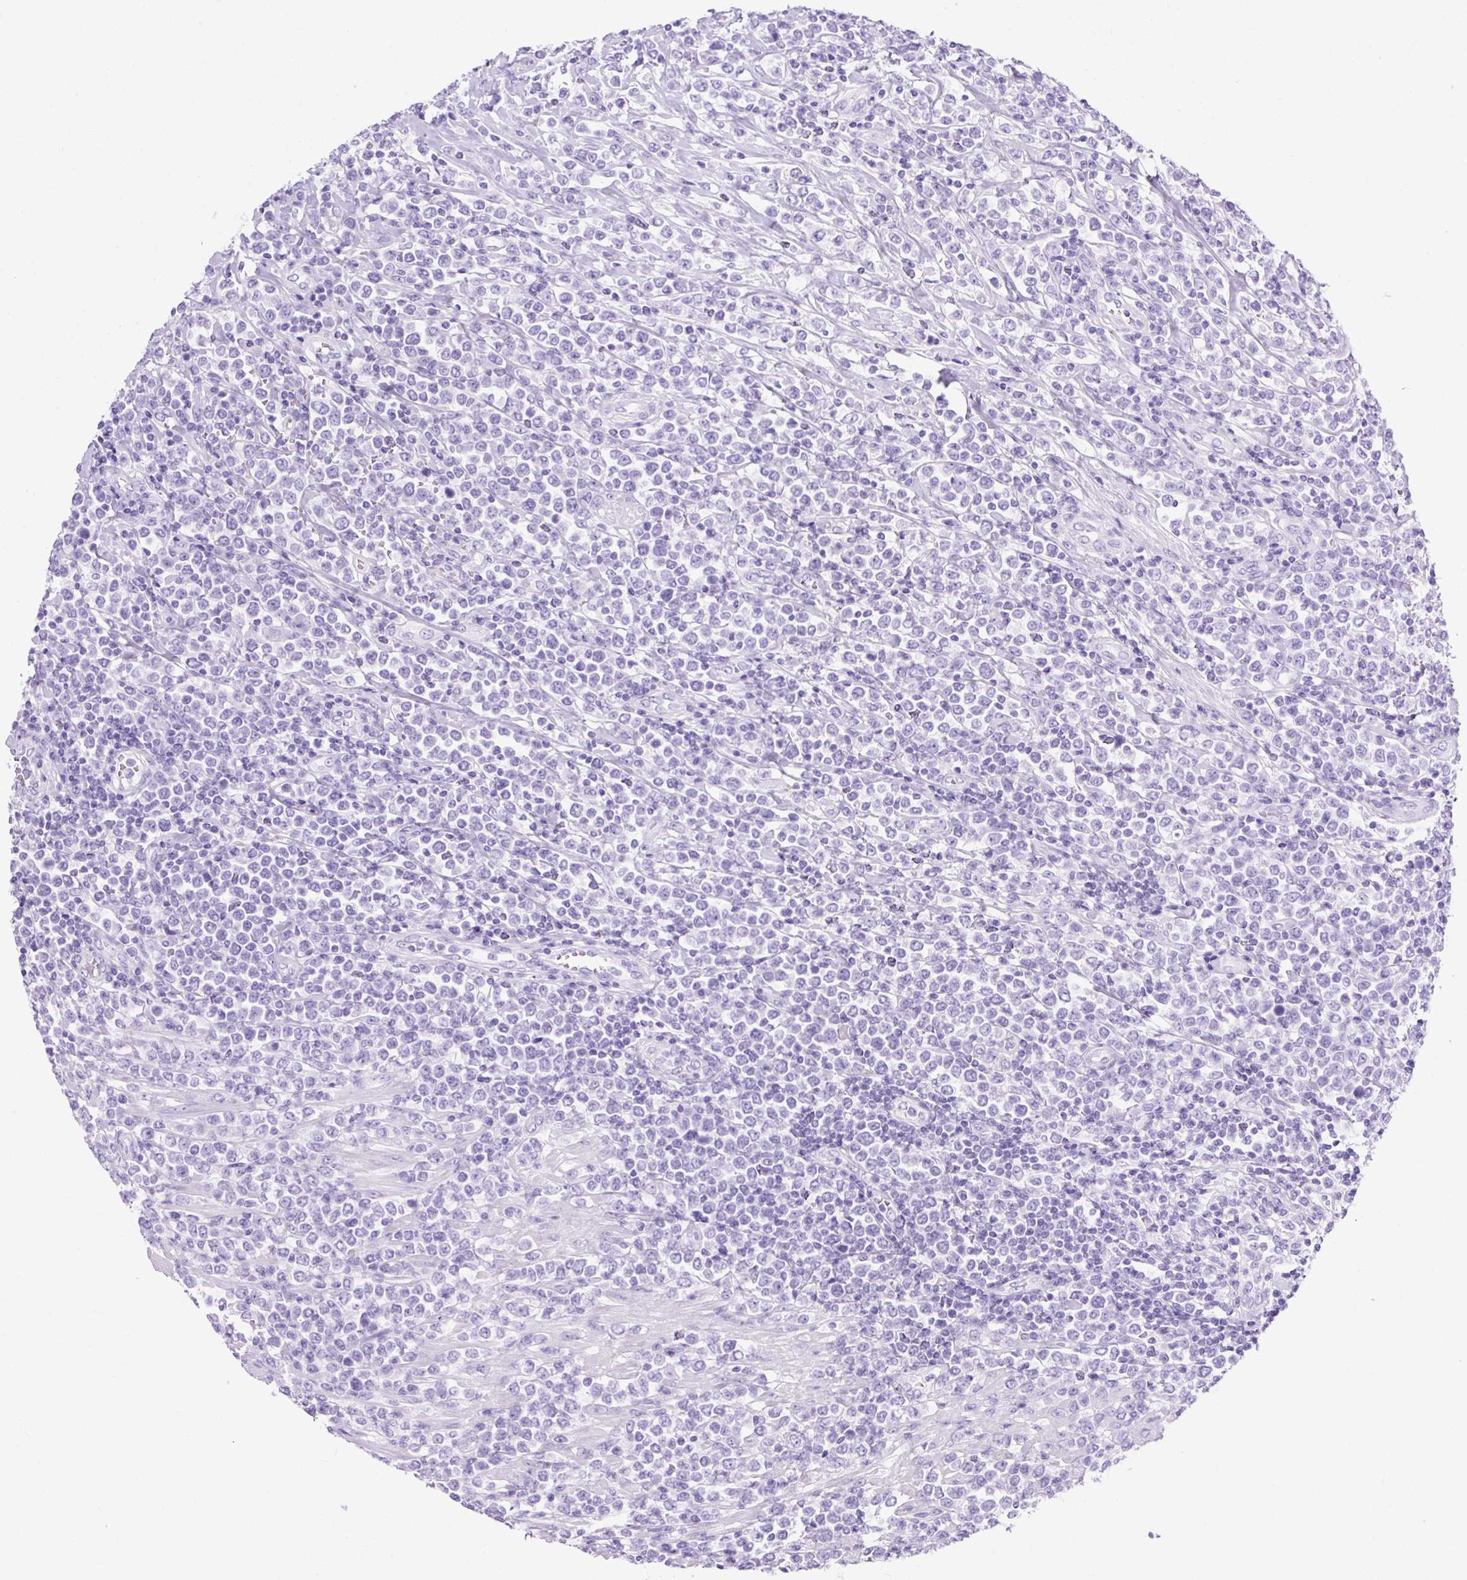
{"staining": {"intensity": "negative", "quantity": "none", "location": "none"}, "tissue": "lymphoma", "cell_type": "Tumor cells", "image_type": "cancer", "snomed": [{"axis": "morphology", "description": "Malignant lymphoma, non-Hodgkin's type, High grade"}, {"axis": "topography", "description": "Soft tissue"}], "caption": "Tumor cells show no significant staining in lymphoma.", "gene": "KRT12", "patient": {"sex": "female", "age": 56}}